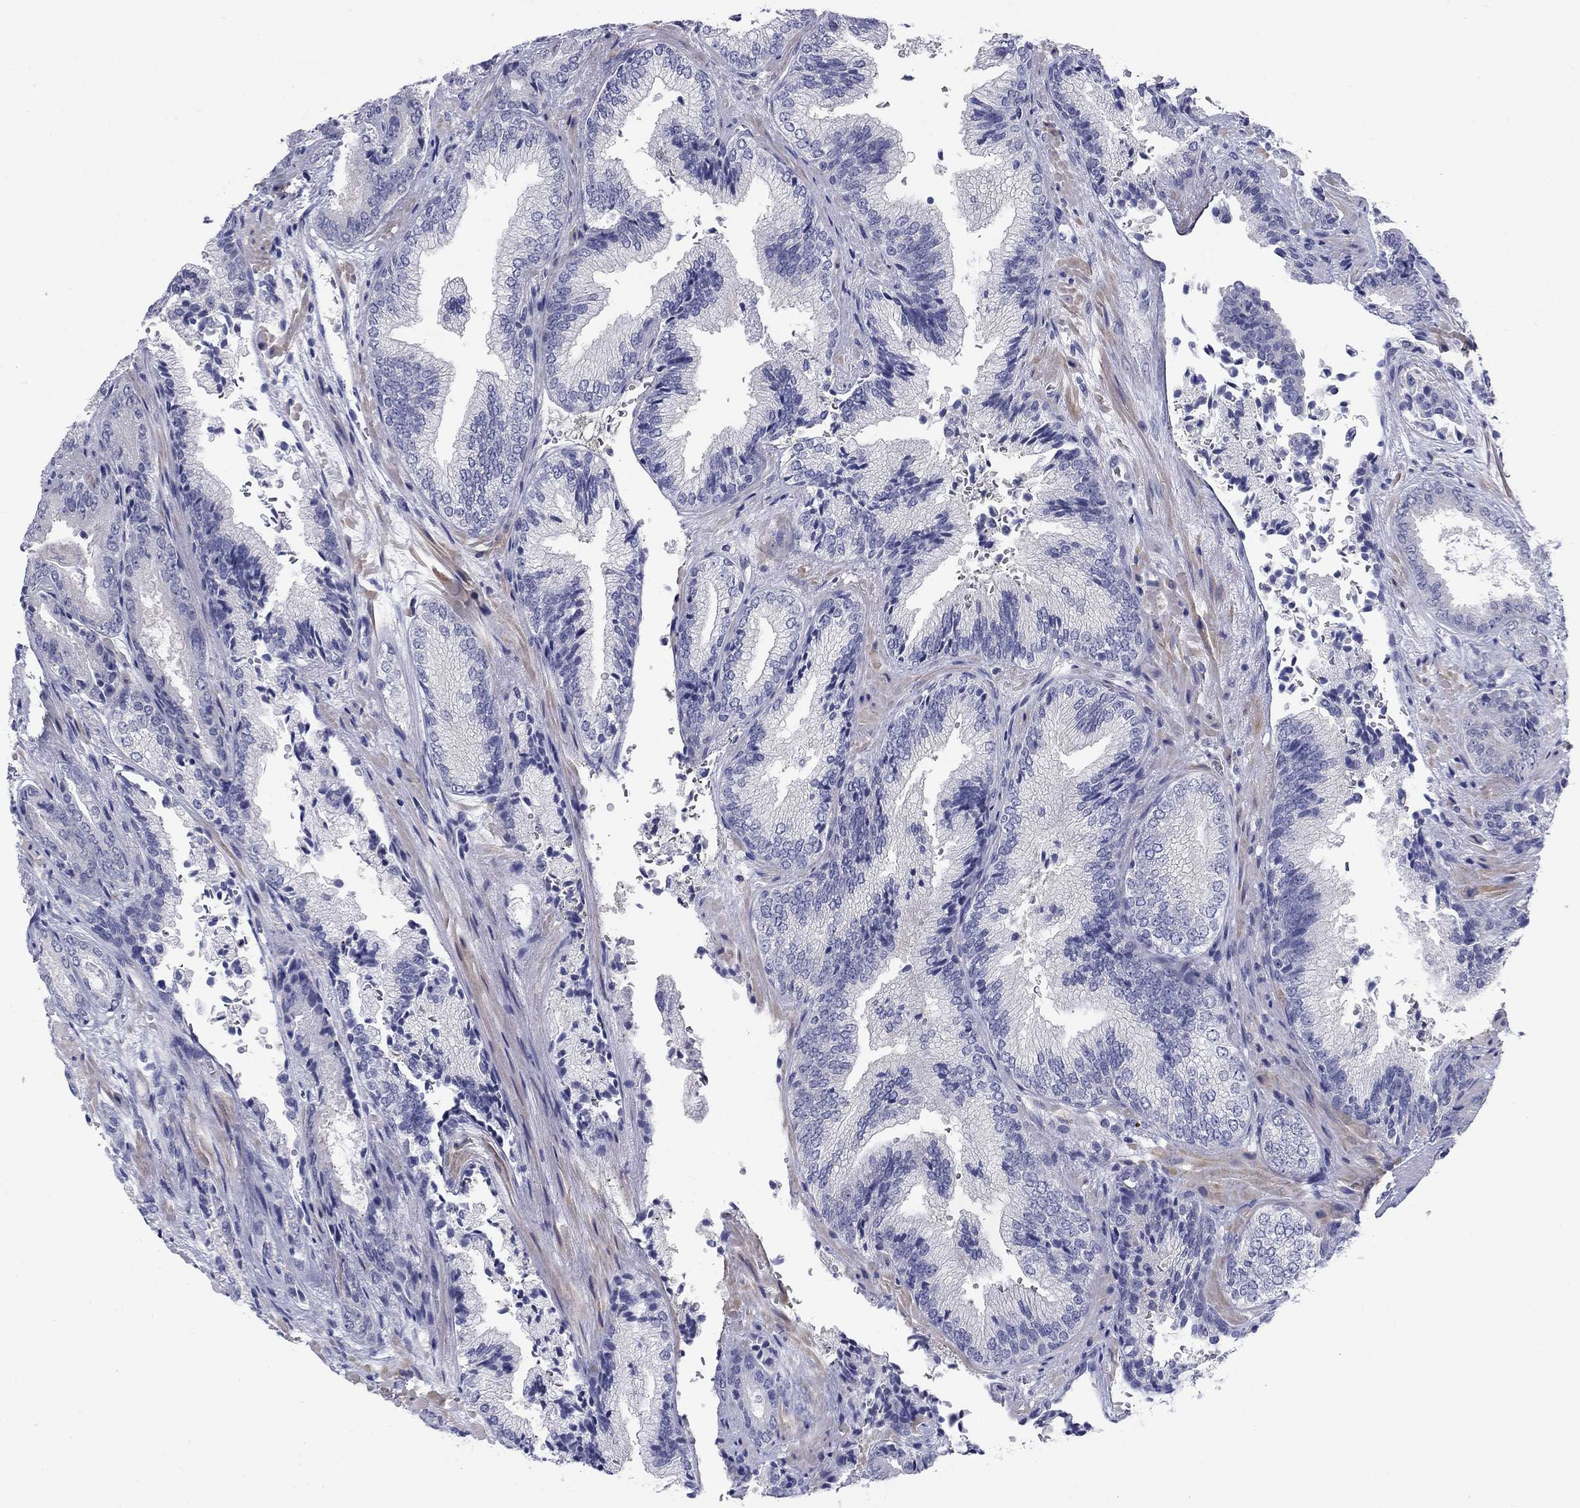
{"staining": {"intensity": "negative", "quantity": "none", "location": "none"}, "tissue": "prostate cancer", "cell_type": "Tumor cells", "image_type": "cancer", "snomed": [{"axis": "morphology", "description": "Adenocarcinoma, Low grade"}, {"axis": "topography", "description": "Prostate"}], "caption": "This is an immunohistochemistry (IHC) histopathology image of adenocarcinoma (low-grade) (prostate). There is no positivity in tumor cells.", "gene": "CACNA1A", "patient": {"sex": "male", "age": 68}}